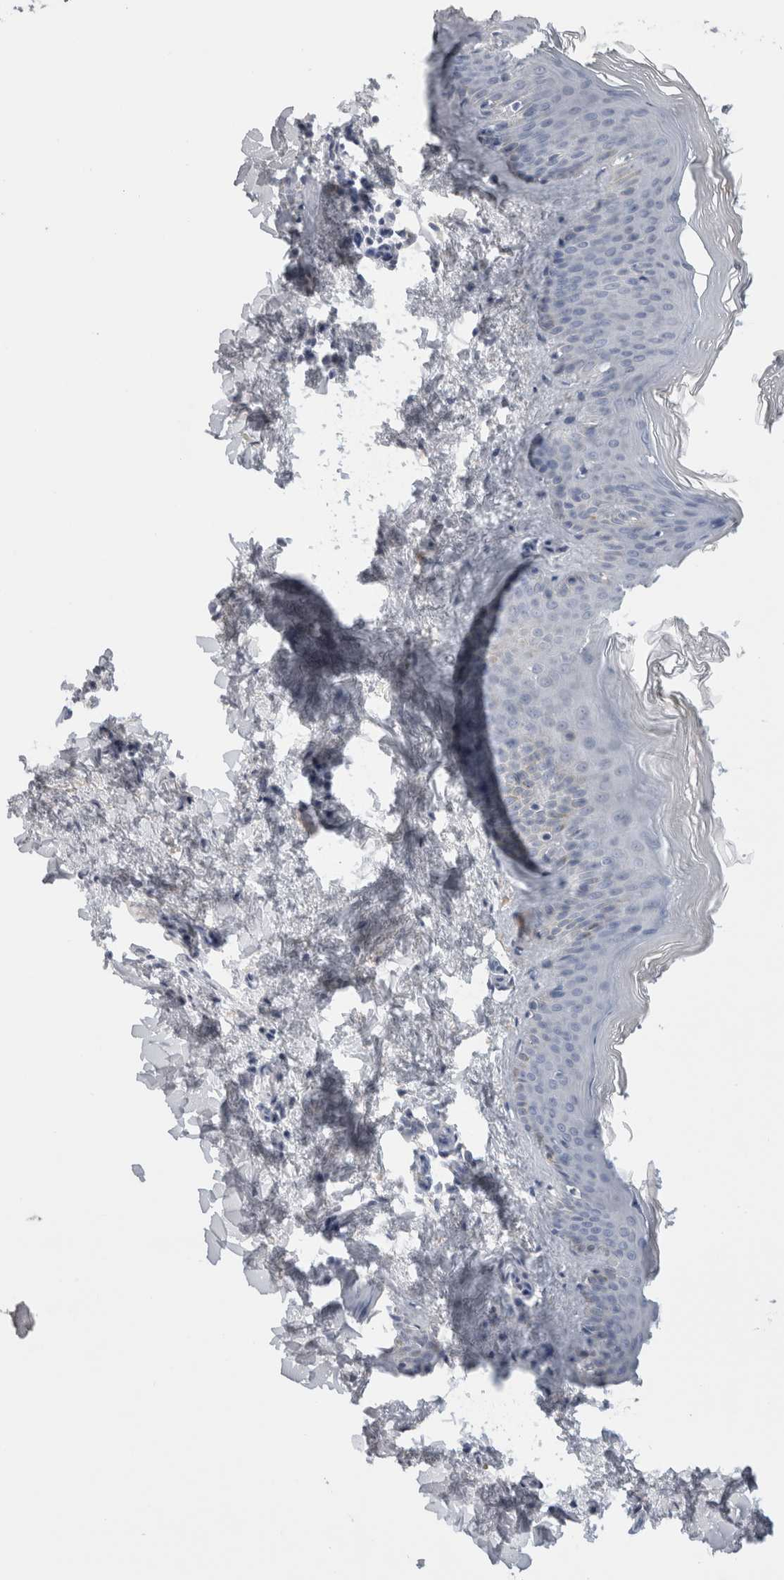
{"staining": {"intensity": "negative", "quantity": "none", "location": "none"}, "tissue": "skin", "cell_type": "Fibroblasts", "image_type": "normal", "snomed": [{"axis": "morphology", "description": "Normal tissue, NOS"}, {"axis": "topography", "description": "Skin"}], "caption": "A high-resolution photomicrograph shows immunohistochemistry (IHC) staining of normal skin, which exhibits no significant expression in fibroblasts.", "gene": "ADAM2", "patient": {"sex": "female", "age": 27}}